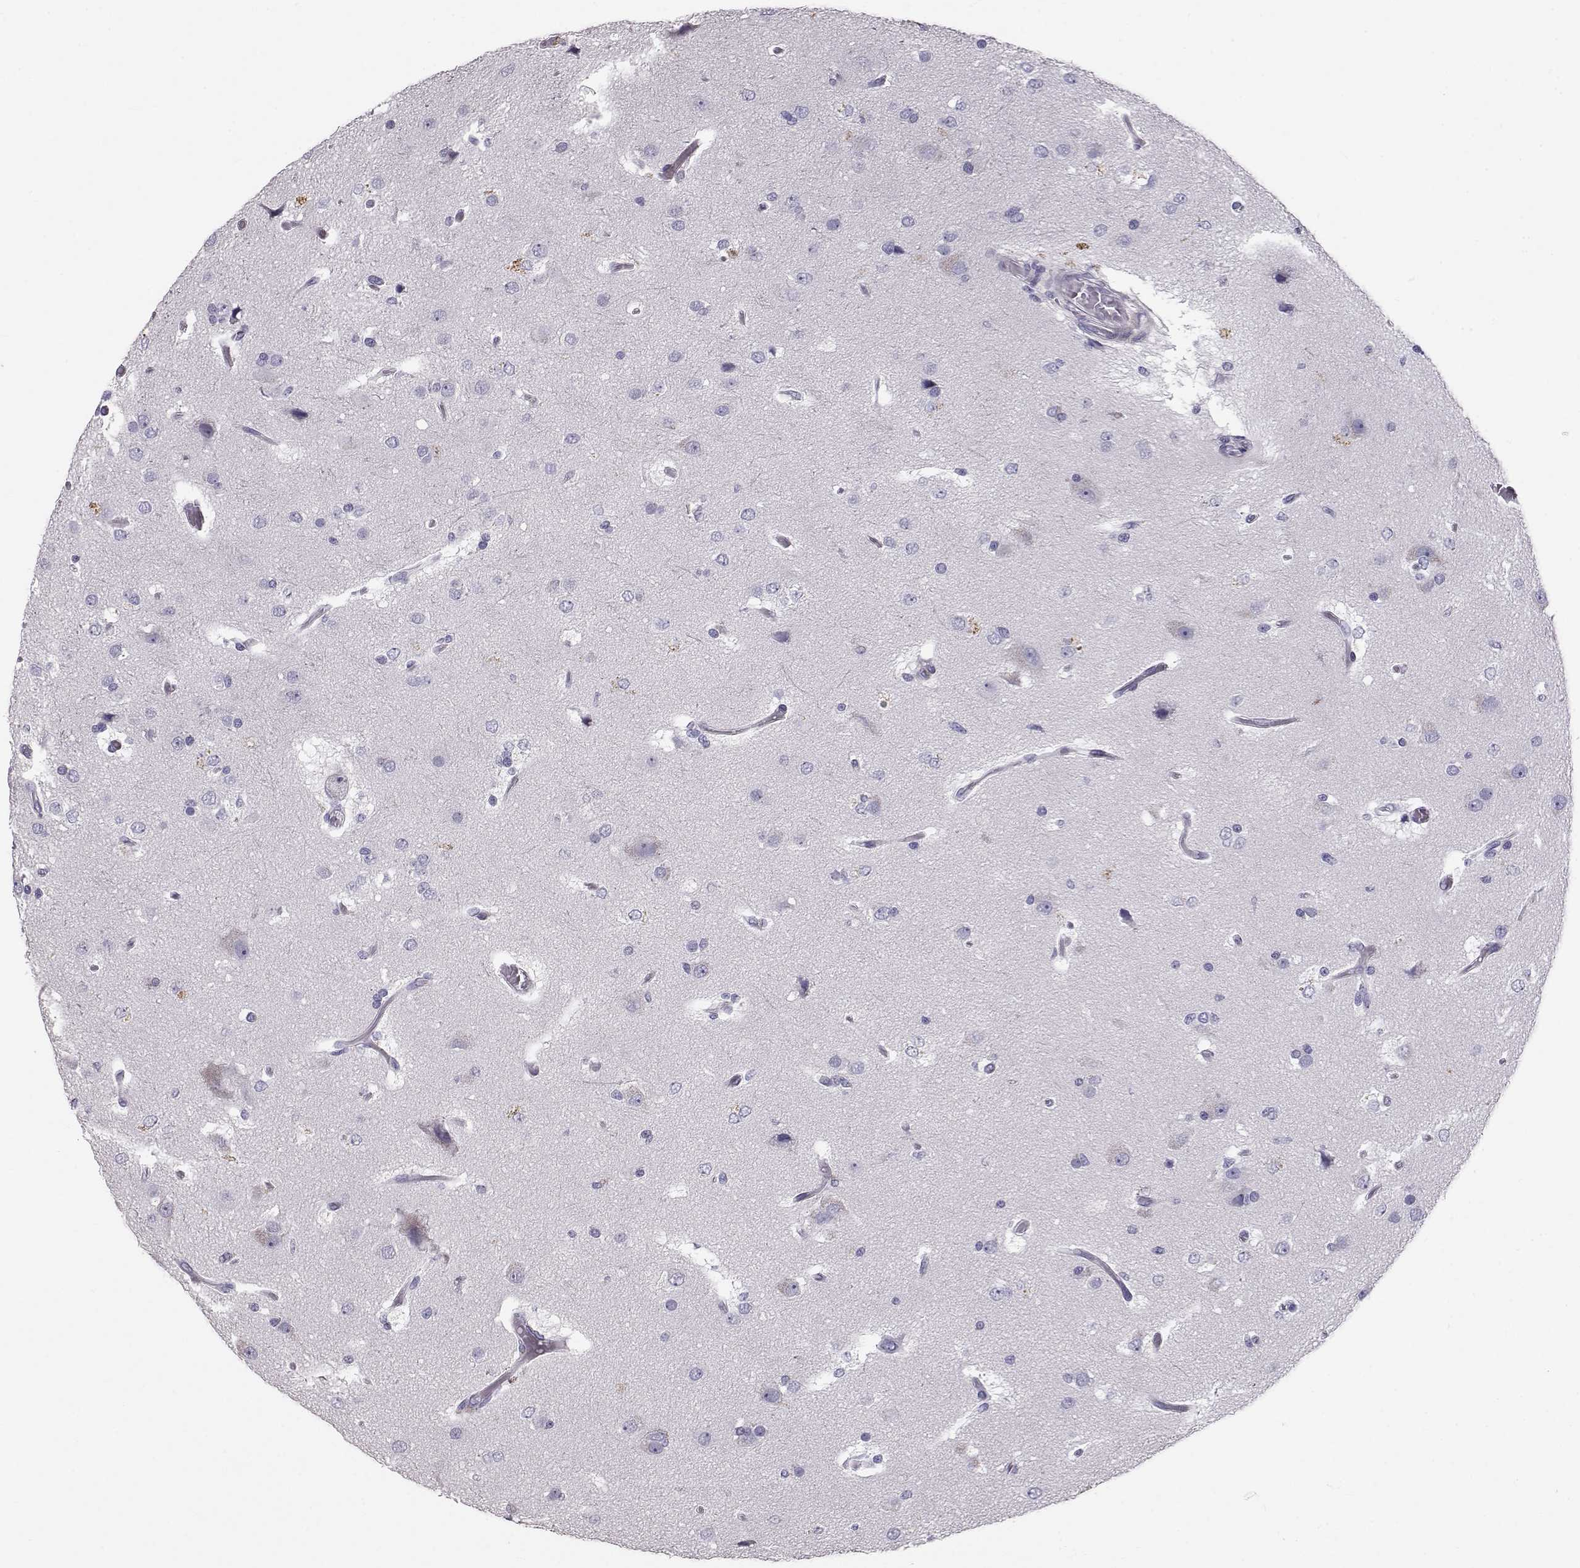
{"staining": {"intensity": "negative", "quantity": "none", "location": "none"}, "tissue": "glioma", "cell_type": "Tumor cells", "image_type": "cancer", "snomed": [{"axis": "morphology", "description": "Glioma, malignant, High grade"}, {"axis": "topography", "description": "Brain"}], "caption": "IHC of glioma reveals no staining in tumor cells. The staining is performed using DAB brown chromogen with nuclei counter-stained in using hematoxylin.", "gene": "RD3", "patient": {"sex": "female", "age": 63}}